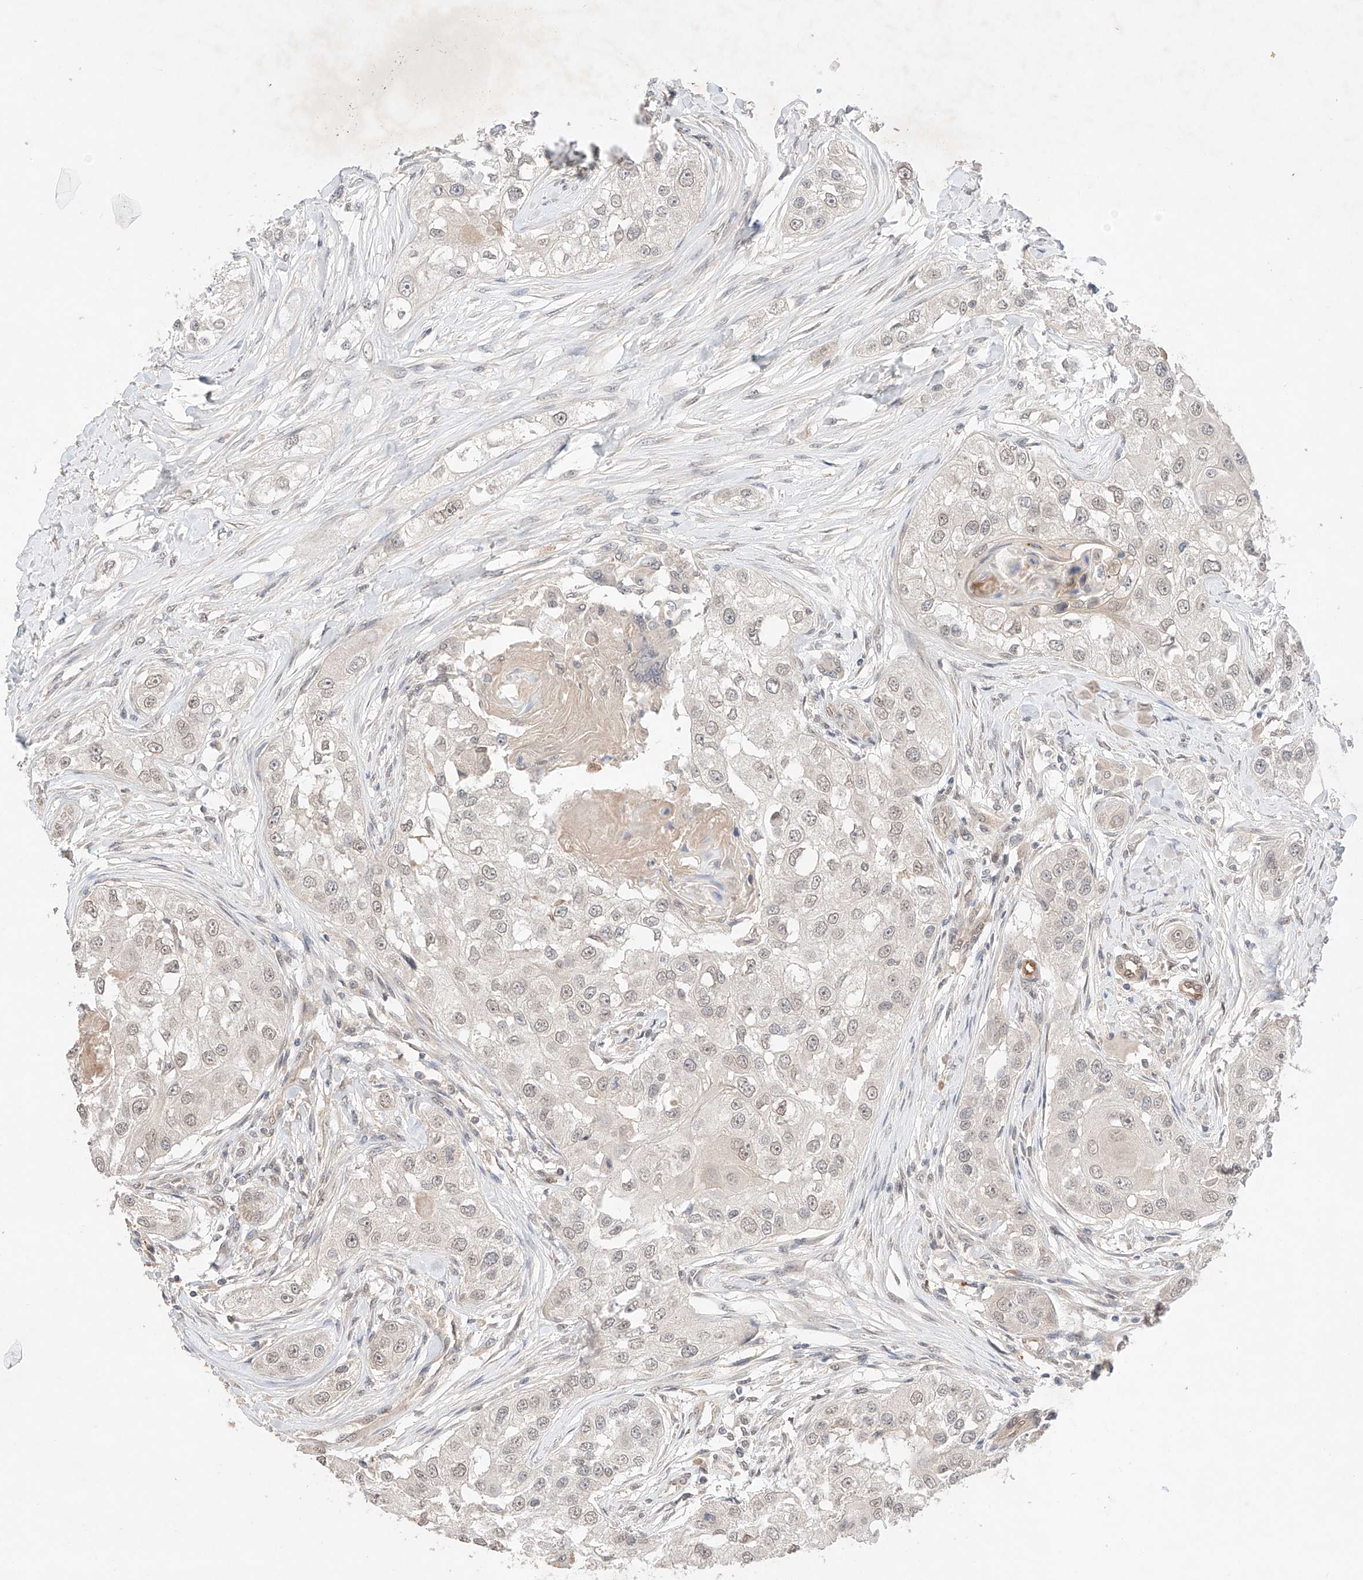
{"staining": {"intensity": "negative", "quantity": "none", "location": "none"}, "tissue": "head and neck cancer", "cell_type": "Tumor cells", "image_type": "cancer", "snomed": [{"axis": "morphology", "description": "Normal tissue, NOS"}, {"axis": "morphology", "description": "Squamous cell carcinoma, NOS"}, {"axis": "topography", "description": "Skeletal muscle"}, {"axis": "topography", "description": "Head-Neck"}], "caption": "This micrograph is of head and neck squamous cell carcinoma stained with IHC to label a protein in brown with the nuclei are counter-stained blue. There is no staining in tumor cells. (Brightfield microscopy of DAB (3,3'-diaminobenzidine) immunohistochemistry at high magnification).", "gene": "ZNF124", "patient": {"sex": "male", "age": 51}}